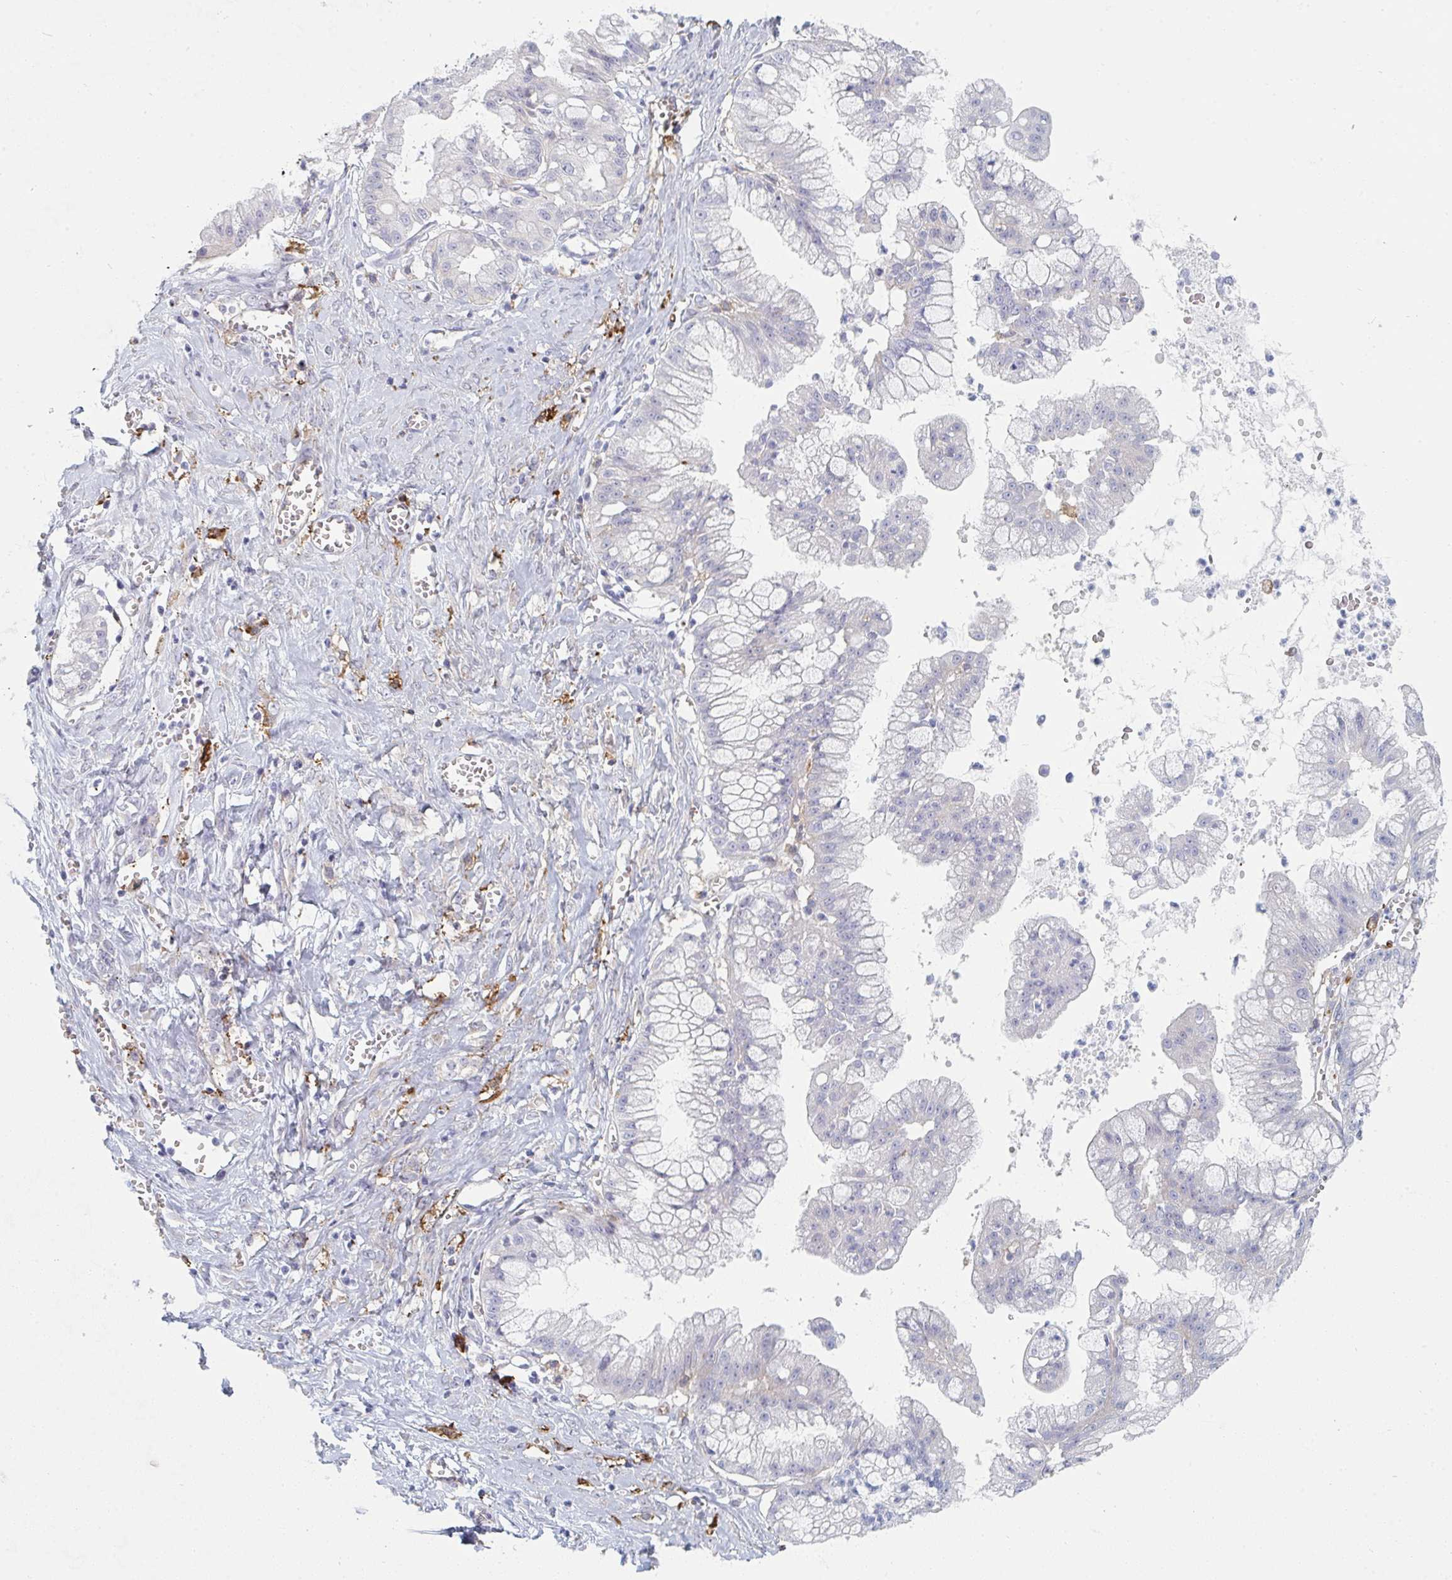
{"staining": {"intensity": "negative", "quantity": "none", "location": "none"}, "tissue": "ovarian cancer", "cell_type": "Tumor cells", "image_type": "cancer", "snomed": [{"axis": "morphology", "description": "Cystadenocarcinoma, mucinous, NOS"}, {"axis": "topography", "description": "Ovary"}], "caption": "Human ovarian cancer (mucinous cystadenocarcinoma) stained for a protein using immunohistochemistry shows no positivity in tumor cells.", "gene": "DAB2", "patient": {"sex": "female", "age": 70}}